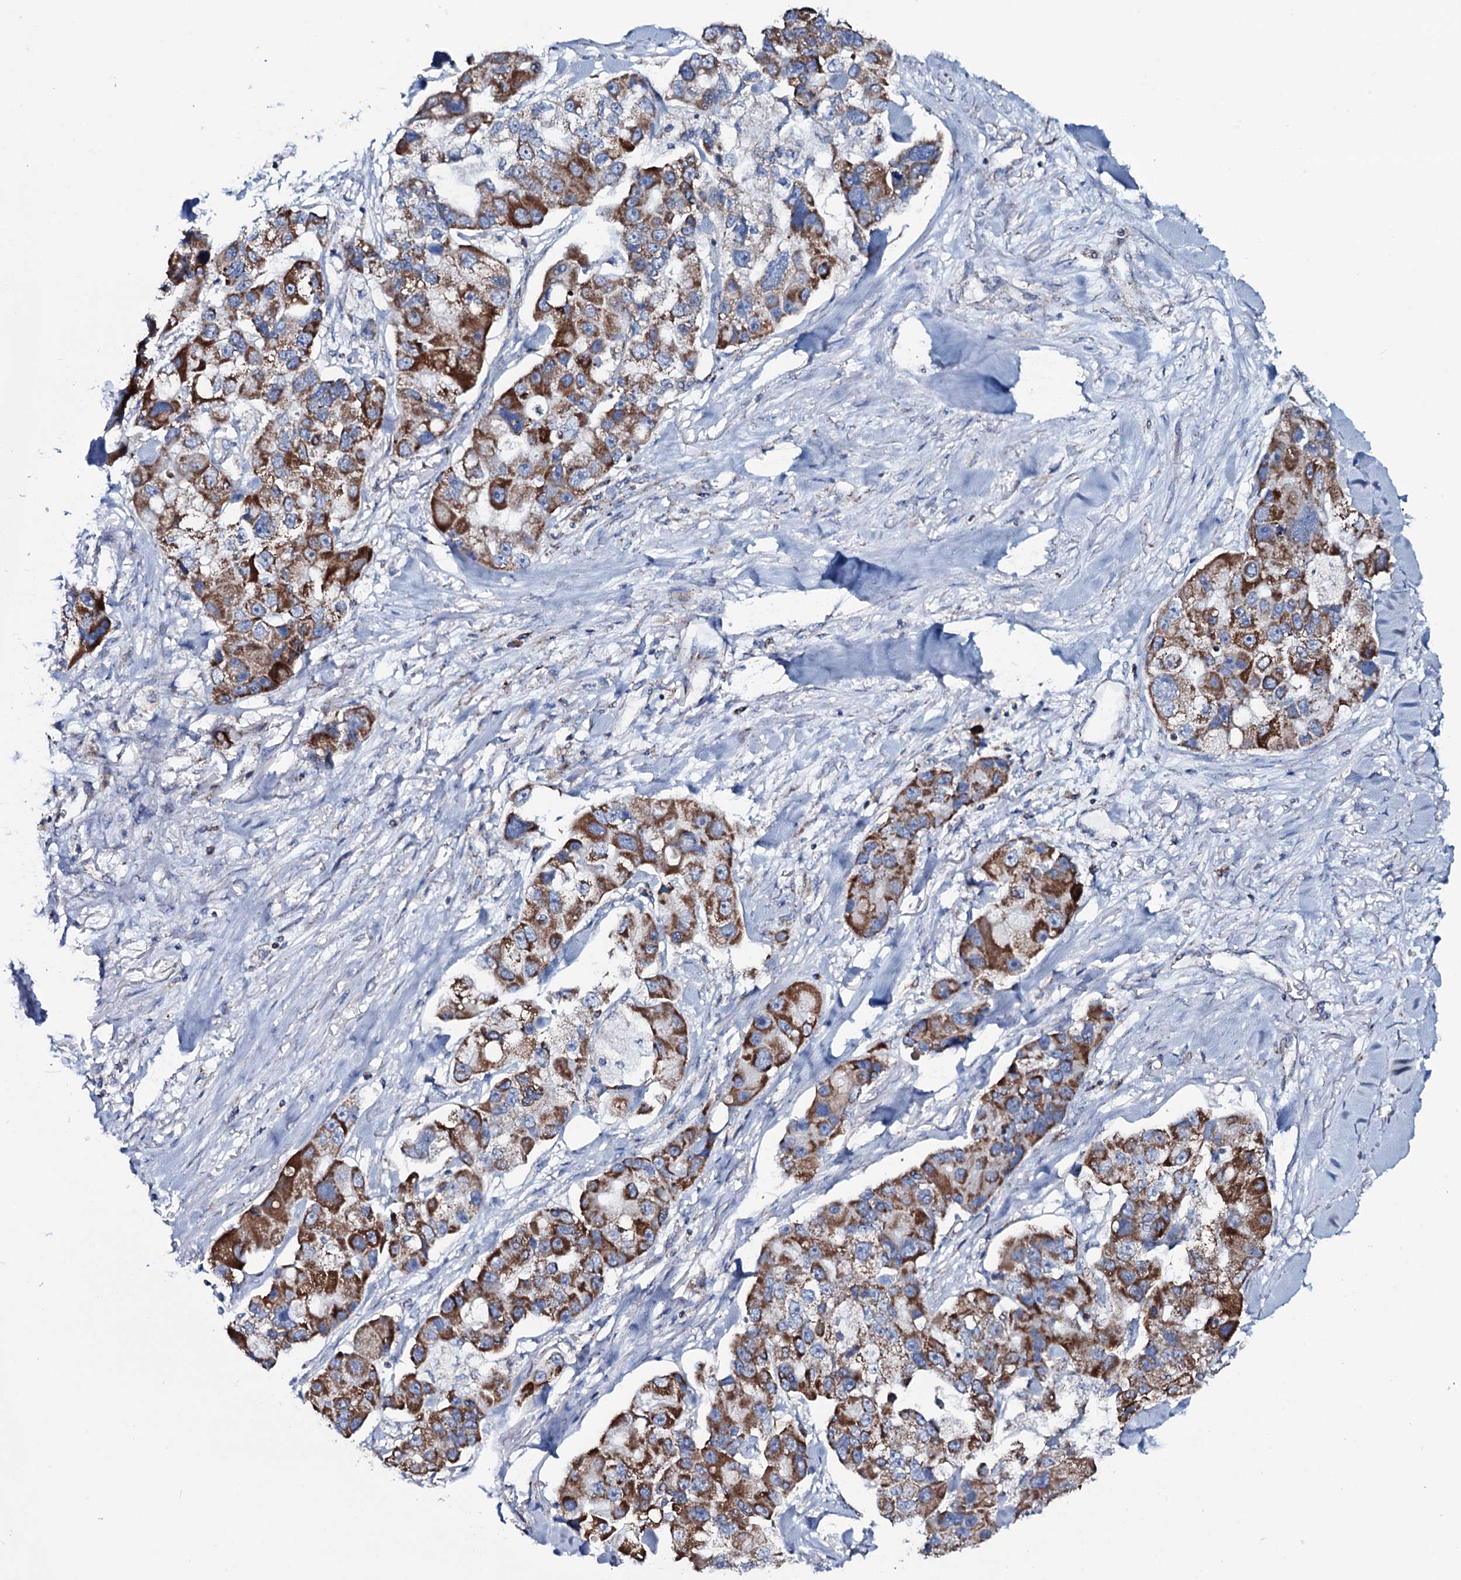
{"staining": {"intensity": "strong", "quantity": ">75%", "location": "cytoplasmic/membranous"}, "tissue": "lung cancer", "cell_type": "Tumor cells", "image_type": "cancer", "snomed": [{"axis": "morphology", "description": "Adenocarcinoma, NOS"}, {"axis": "topography", "description": "Lung"}], "caption": "High-magnification brightfield microscopy of adenocarcinoma (lung) stained with DAB (3,3'-diaminobenzidine) (brown) and counterstained with hematoxylin (blue). tumor cells exhibit strong cytoplasmic/membranous staining is seen in about>75% of cells.", "gene": "MRPS35", "patient": {"sex": "female", "age": 54}}